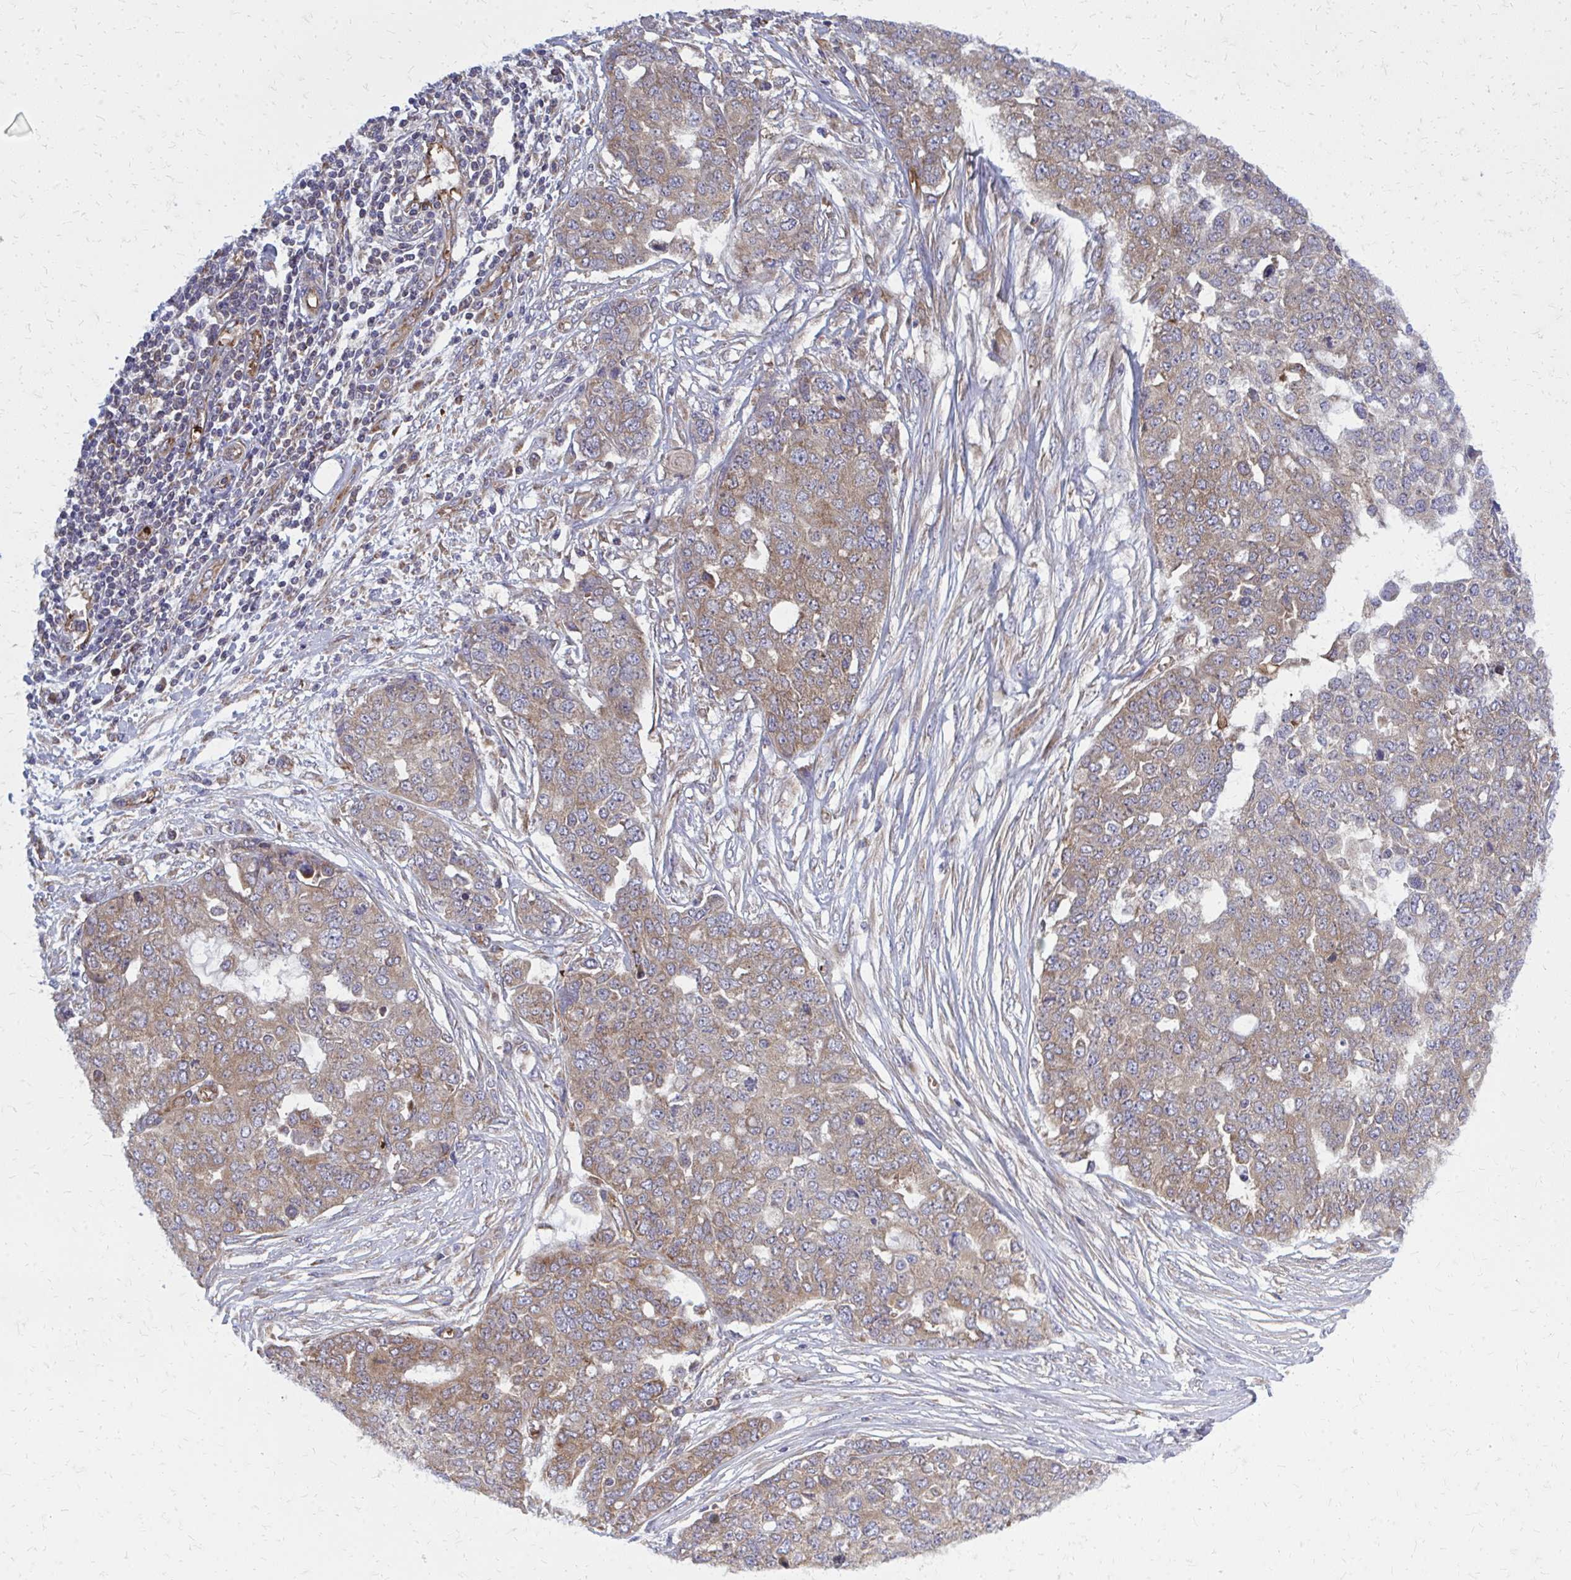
{"staining": {"intensity": "moderate", "quantity": "25%-75%", "location": "cytoplasmic/membranous"}, "tissue": "ovarian cancer", "cell_type": "Tumor cells", "image_type": "cancer", "snomed": [{"axis": "morphology", "description": "Cystadenocarcinoma, serous, NOS"}, {"axis": "topography", "description": "Soft tissue"}, {"axis": "topography", "description": "Ovary"}], "caption": "Approximately 25%-75% of tumor cells in human ovarian cancer show moderate cytoplasmic/membranous protein staining as visualized by brown immunohistochemical staining.", "gene": "PDK4", "patient": {"sex": "female", "age": 57}}